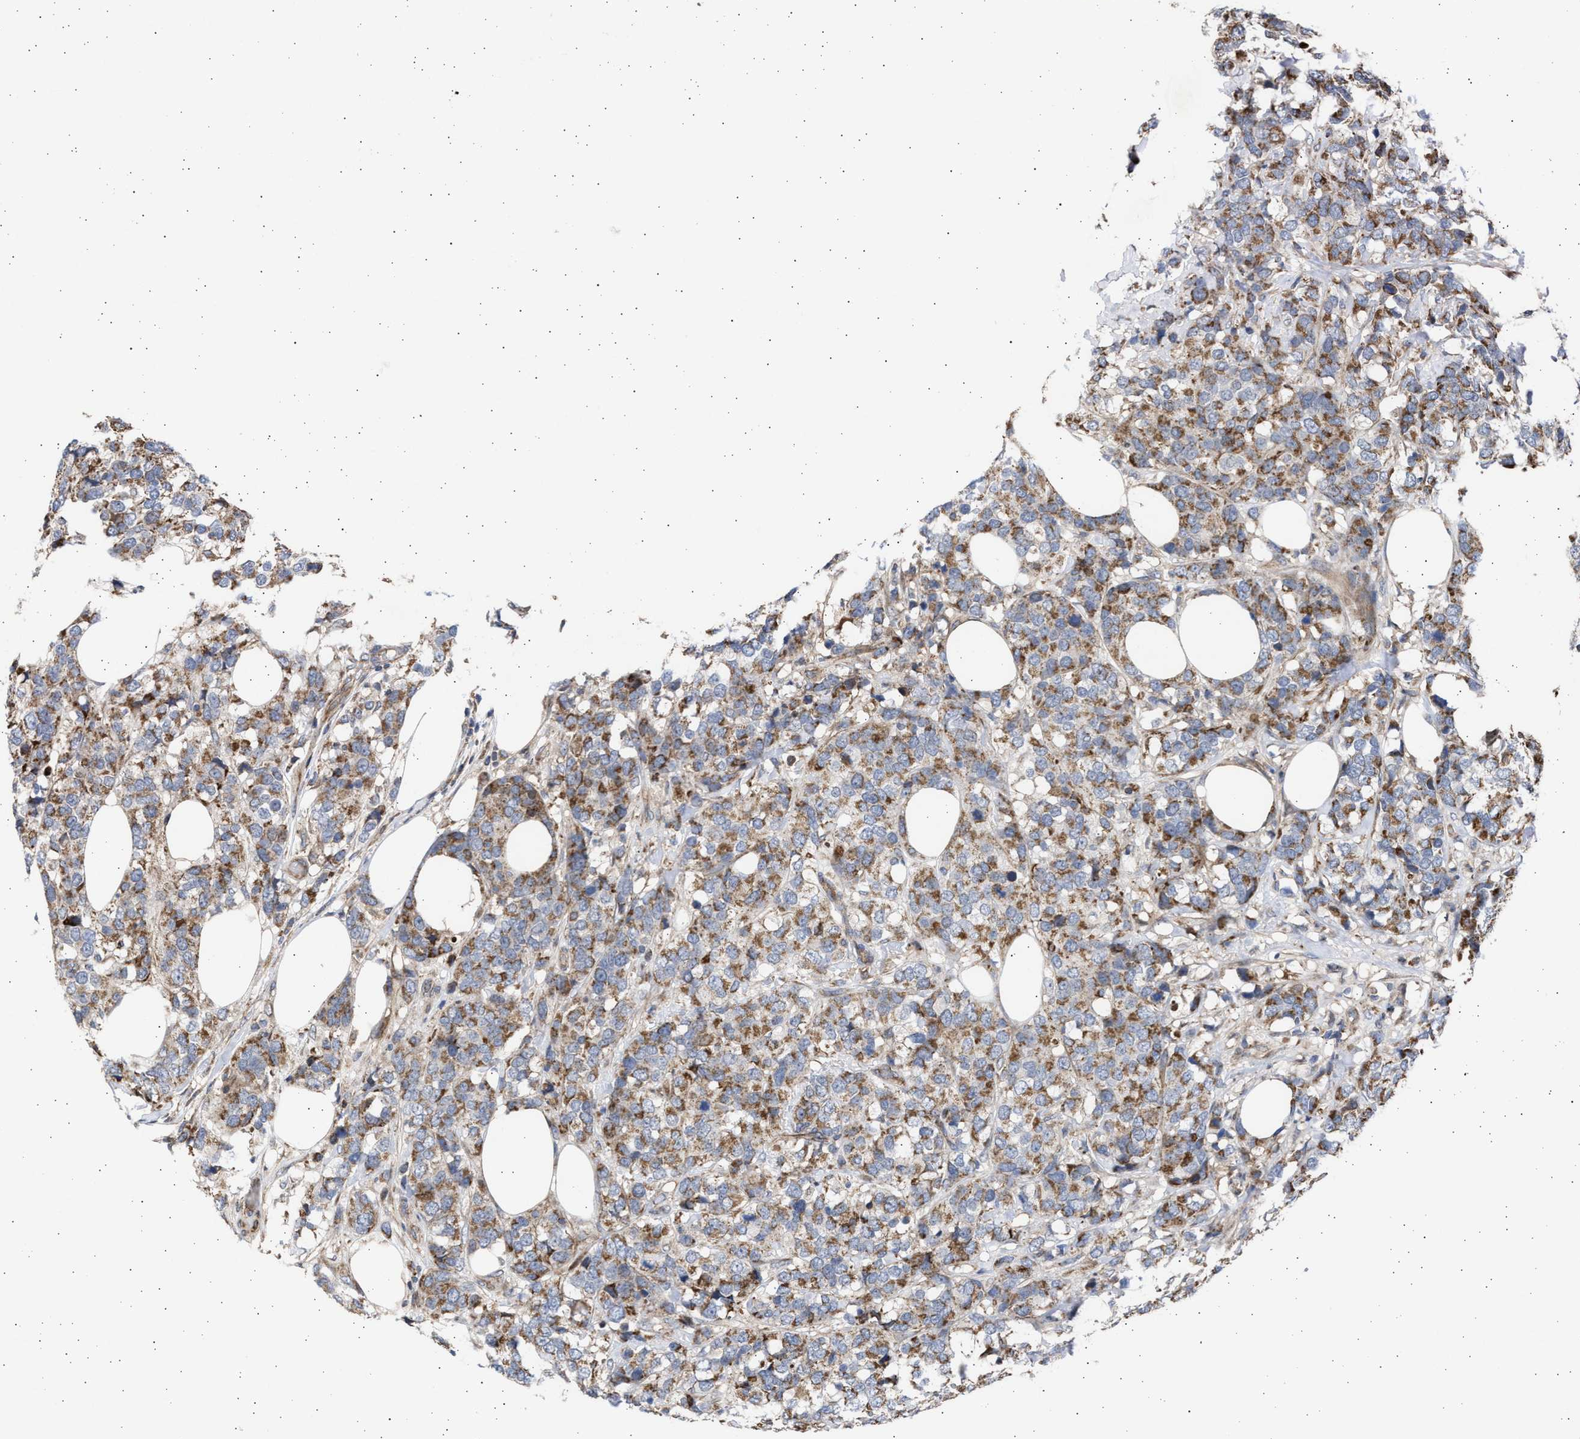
{"staining": {"intensity": "strong", "quantity": "25%-75%", "location": "cytoplasmic/membranous"}, "tissue": "breast cancer", "cell_type": "Tumor cells", "image_type": "cancer", "snomed": [{"axis": "morphology", "description": "Lobular carcinoma"}, {"axis": "topography", "description": "Breast"}], "caption": "Immunohistochemical staining of human breast cancer (lobular carcinoma) exhibits high levels of strong cytoplasmic/membranous positivity in approximately 25%-75% of tumor cells.", "gene": "TTC19", "patient": {"sex": "female", "age": 59}}